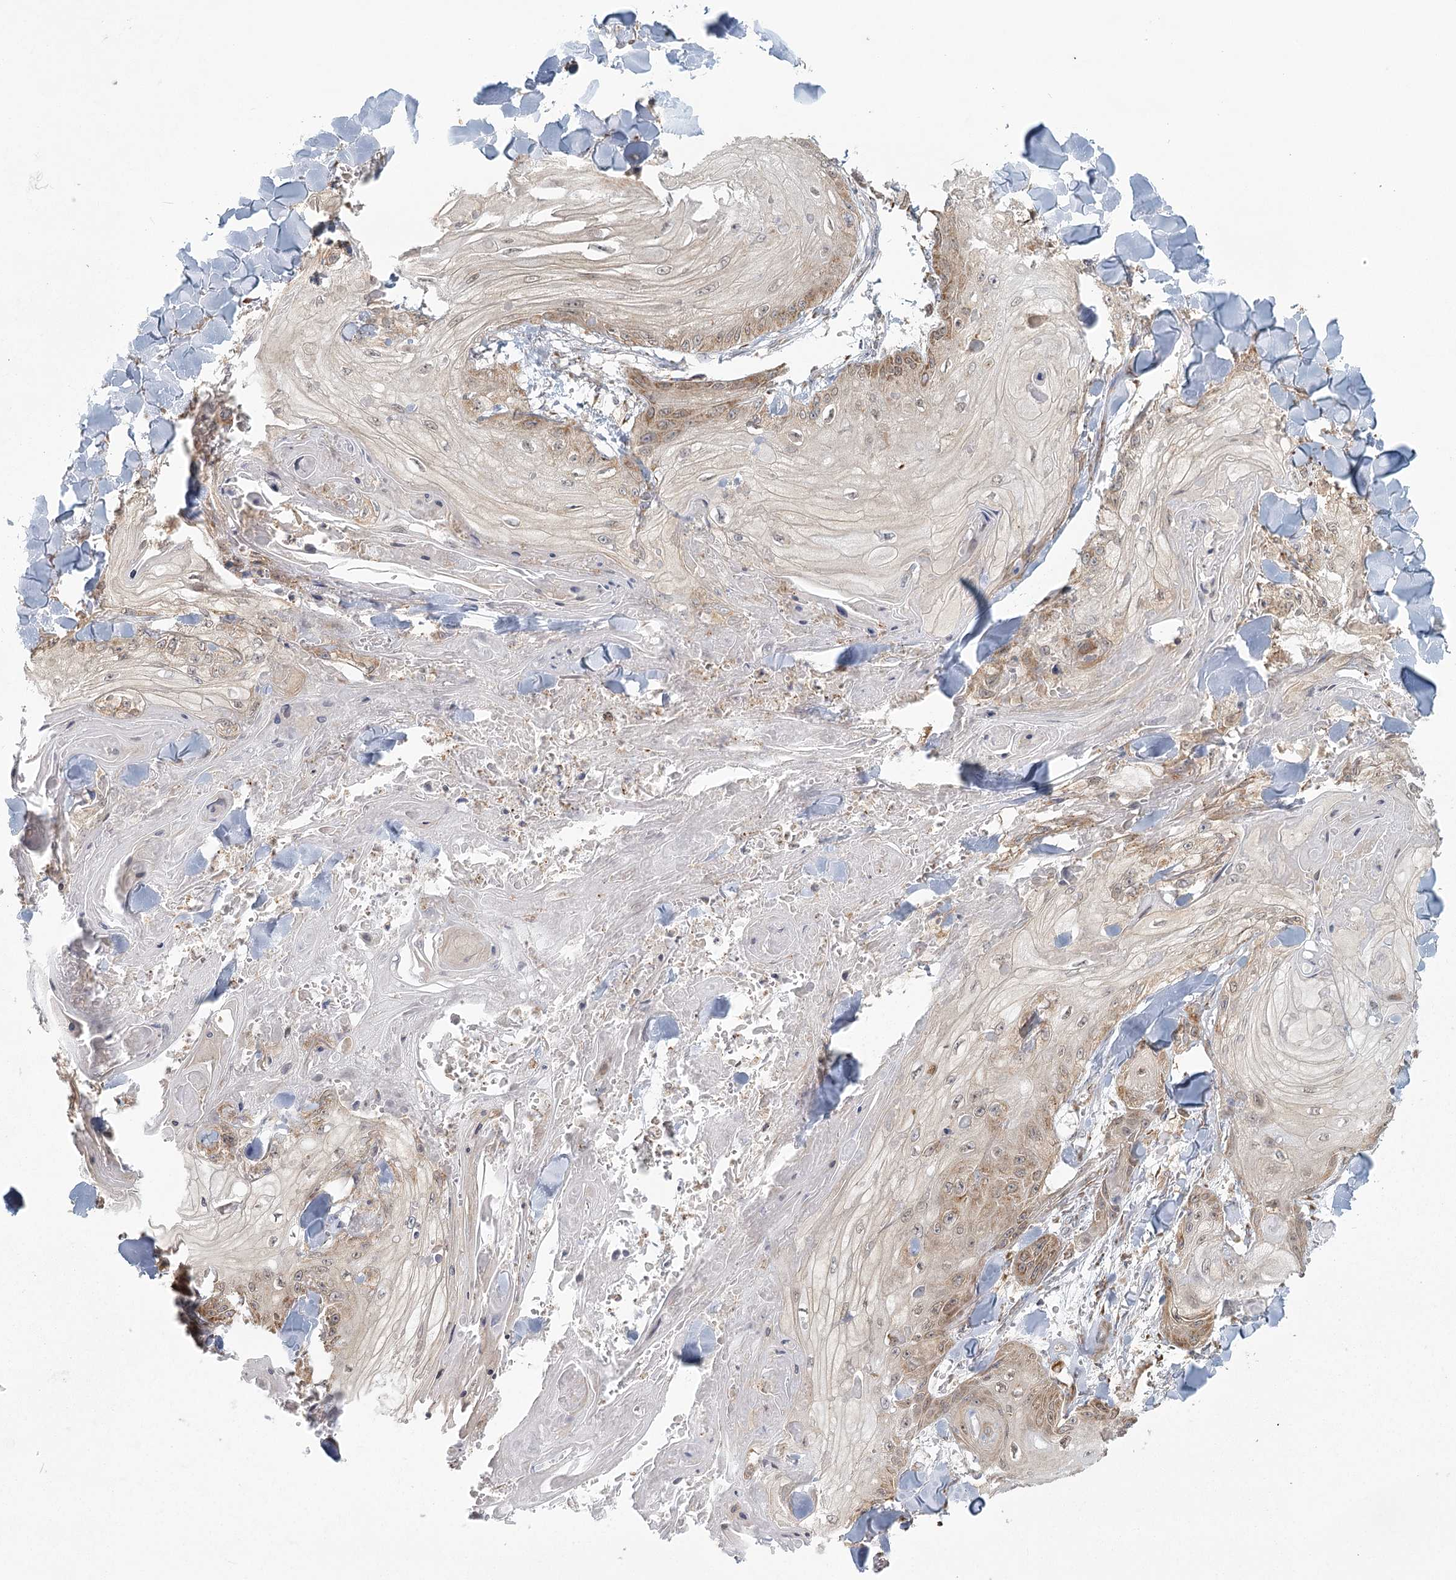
{"staining": {"intensity": "moderate", "quantity": "25%-75%", "location": "cytoplasmic/membranous"}, "tissue": "skin cancer", "cell_type": "Tumor cells", "image_type": "cancer", "snomed": [{"axis": "morphology", "description": "Squamous cell carcinoma, NOS"}, {"axis": "topography", "description": "Skin"}], "caption": "This histopathology image shows IHC staining of human squamous cell carcinoma (skin), with medium moderate cytoplasmic/membranous expression in about 25%-75% of tumor cells.", "gene": "LACTB", "patient": {"sex": "male", "age": 74}}